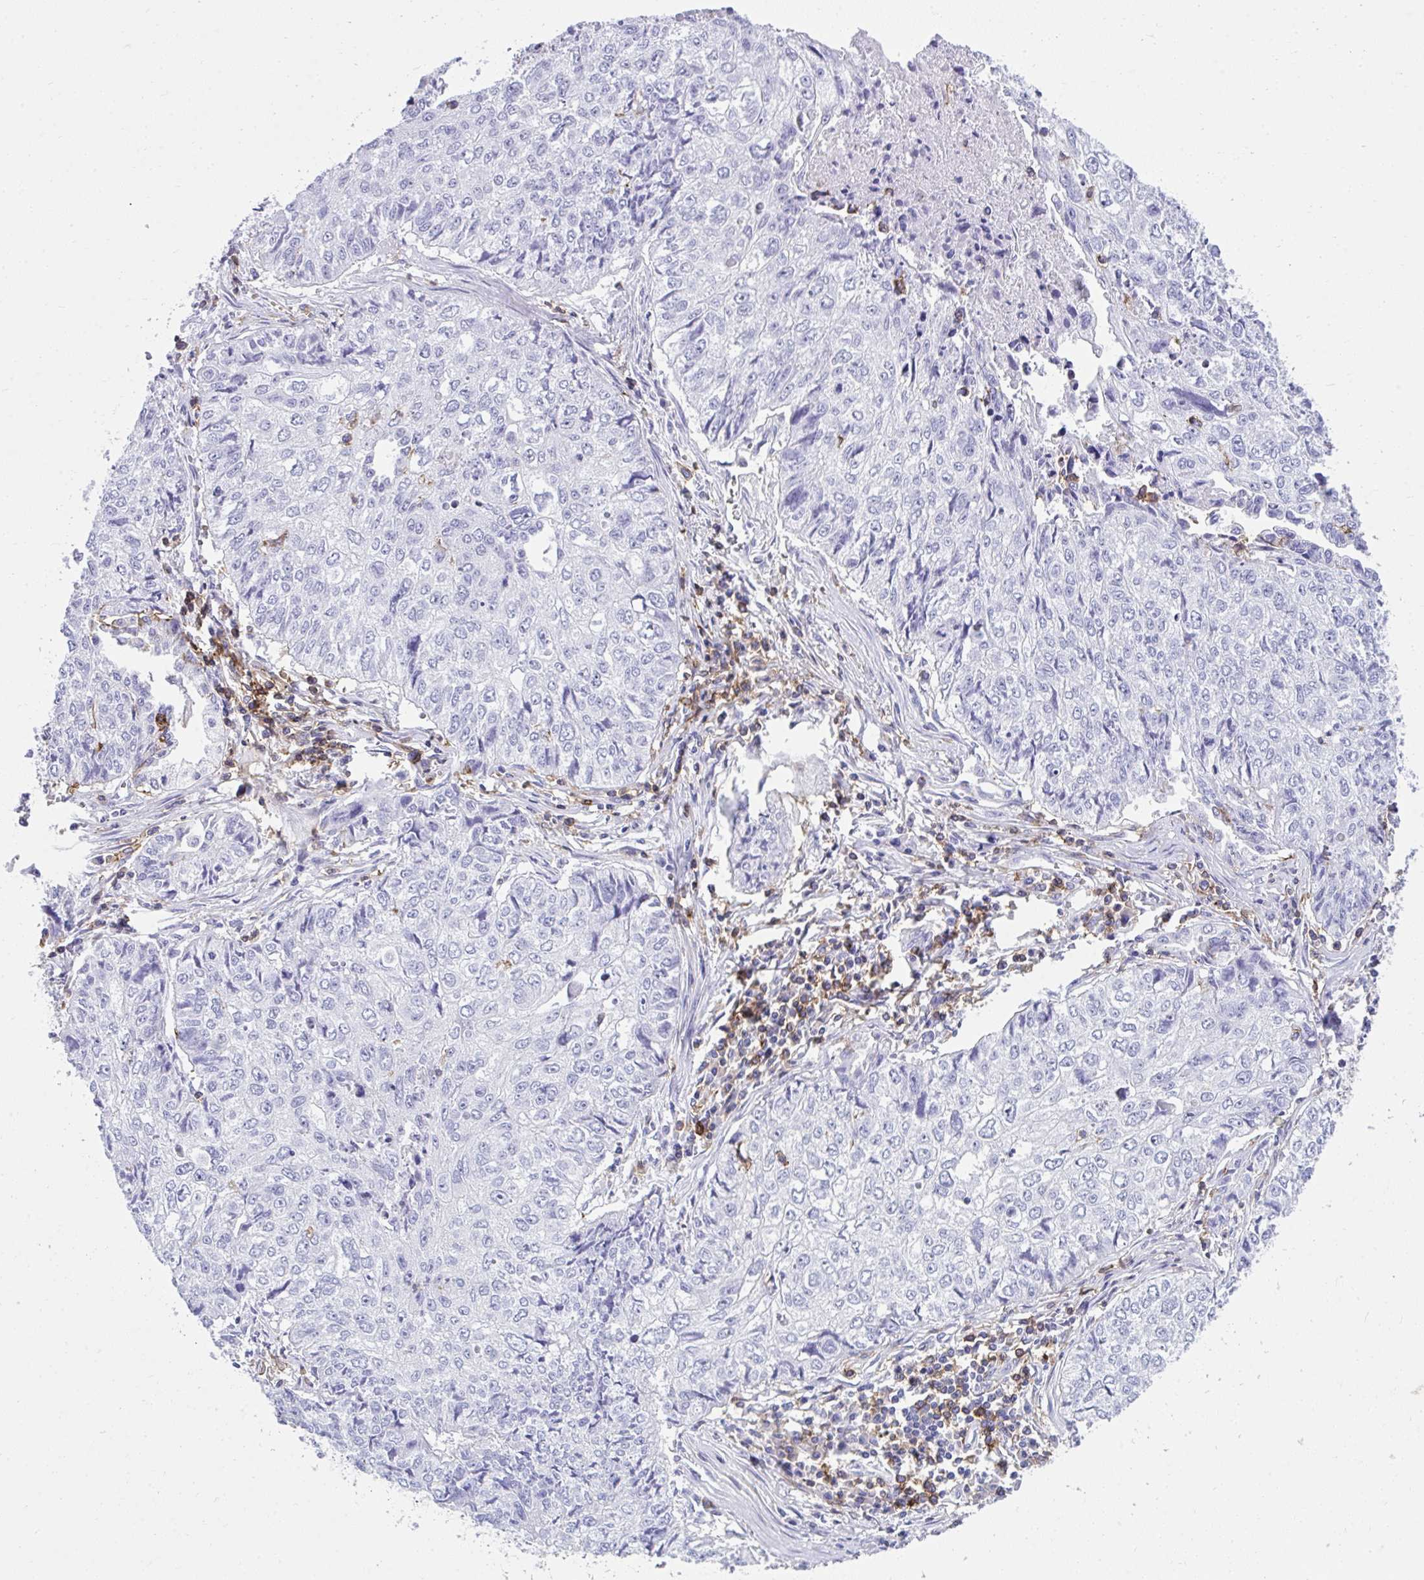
{"staining": {"intensity": "negative", "quantity": "none", "location": "none"}, "tissue": "lung cancer", "cell_type": "Tumor cells", "image_type": "cancer", "snomed": [{"axis": "morphology", "description": "Normal morphology"}, {"axis": "morphology", "description": "Aneuploidy"}, {"axis": "morphology", "description": "Squamous cell carcinoma, NOS"}, {"axis": "topography", "description": "Lymph node"}, {"axis": "topography", "description": "Lung"}], "caption": "Tumor cells show no significant protein staining in lung aneuploidy. (Brightfield microscopy of DAB immunohistochemistry (IHC) at high magnification).", "gene": "SPN", "patient": {"sex": "female", "age": 76}}